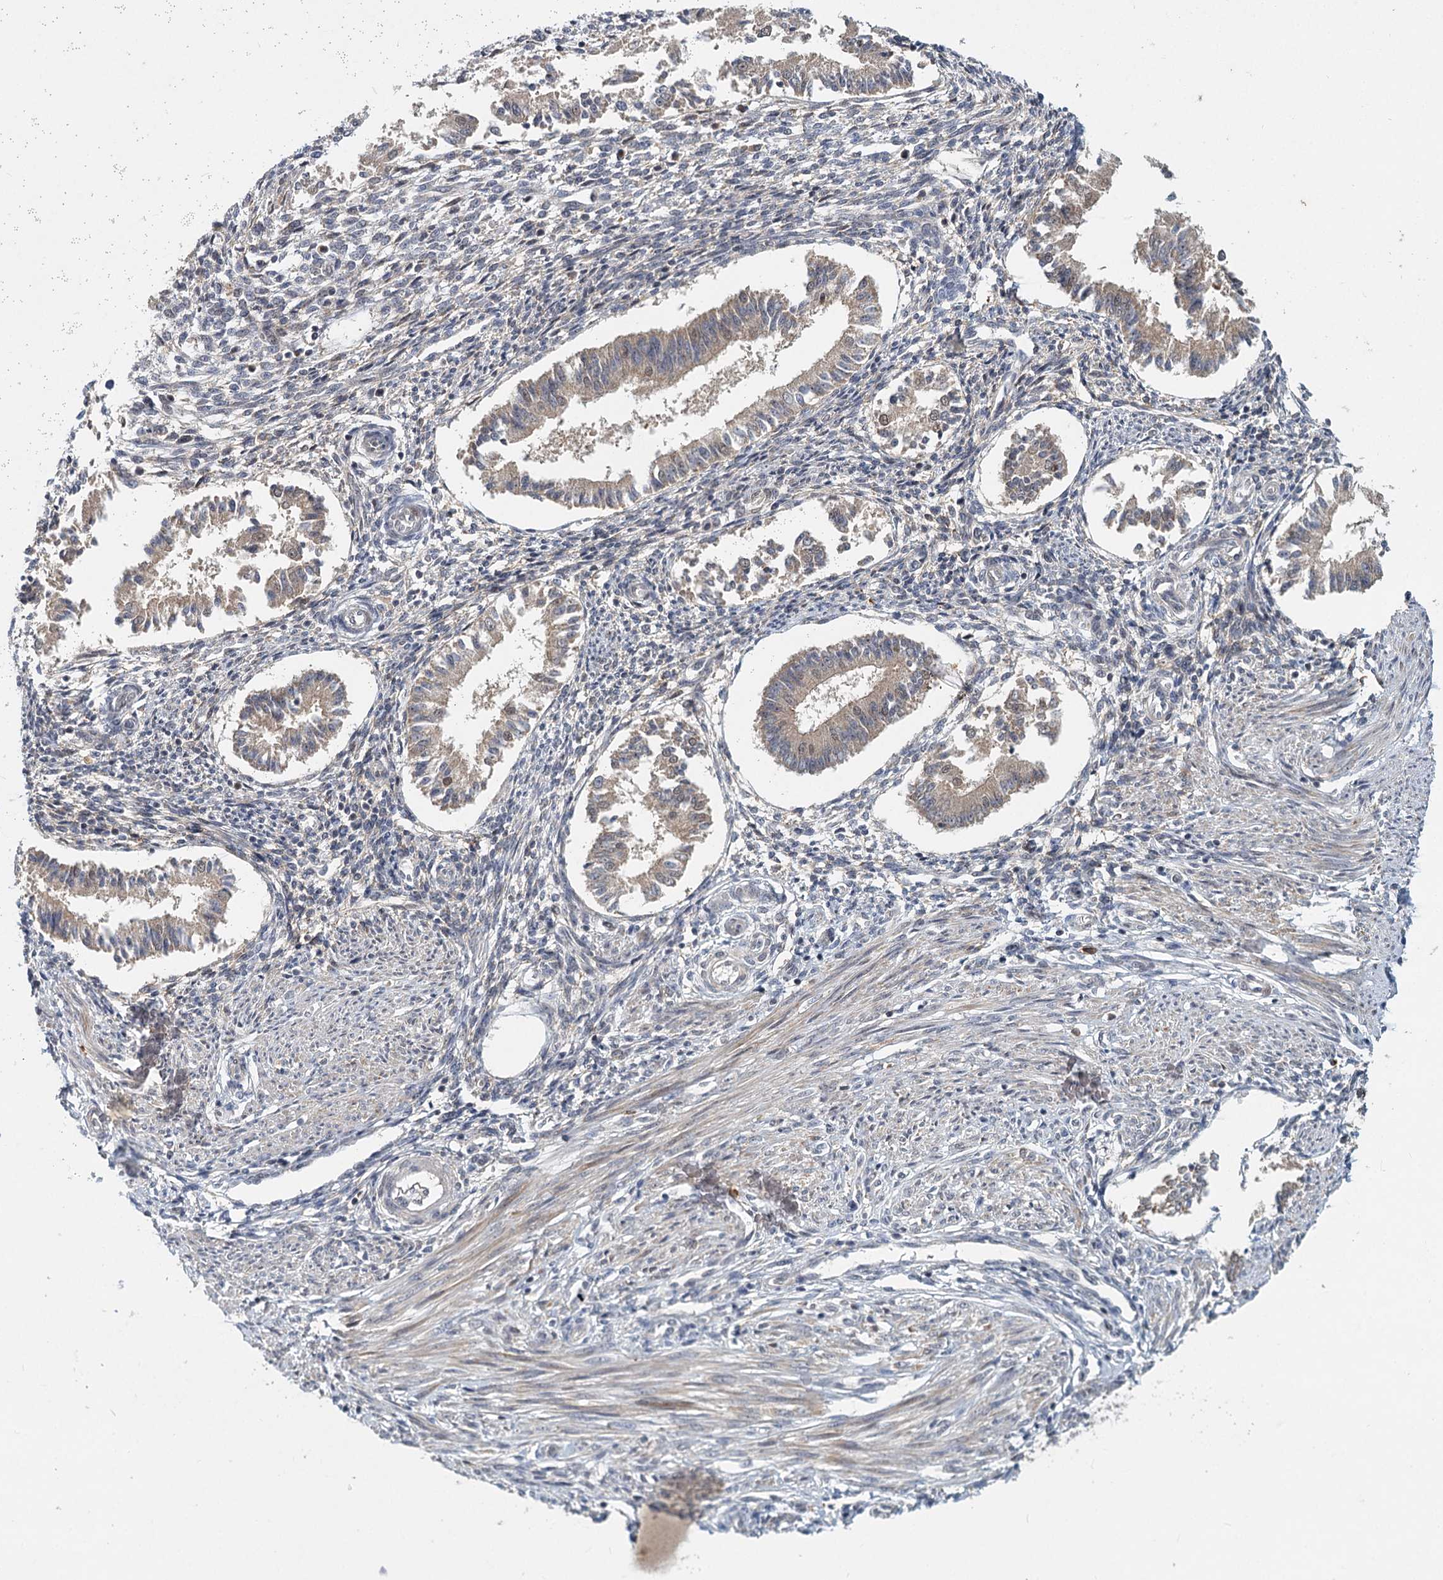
{"staining": {"intensity": "weak", "quantity": "<25%", "location": "cytoplasmic/membranous"}, "tissue": "endometrium", "cell_type": "Cells in endometrial stroma", "image_type": "normal", "snomed": [{"axis": "morphology", "description": "Normal tissue, NOS"}, {"axis": "topography", "description": "Uterus"}, {"axis": "topography", "description": "Endometrium"}], "caption": "An immunohistochemistry (IHC) photomicrograph of normal endometrium is shown. There is no staining in cells in endometrial stroma of endometrium.", "gene": "AP3B1", "patient": {"sex": "female", "age": 48}}